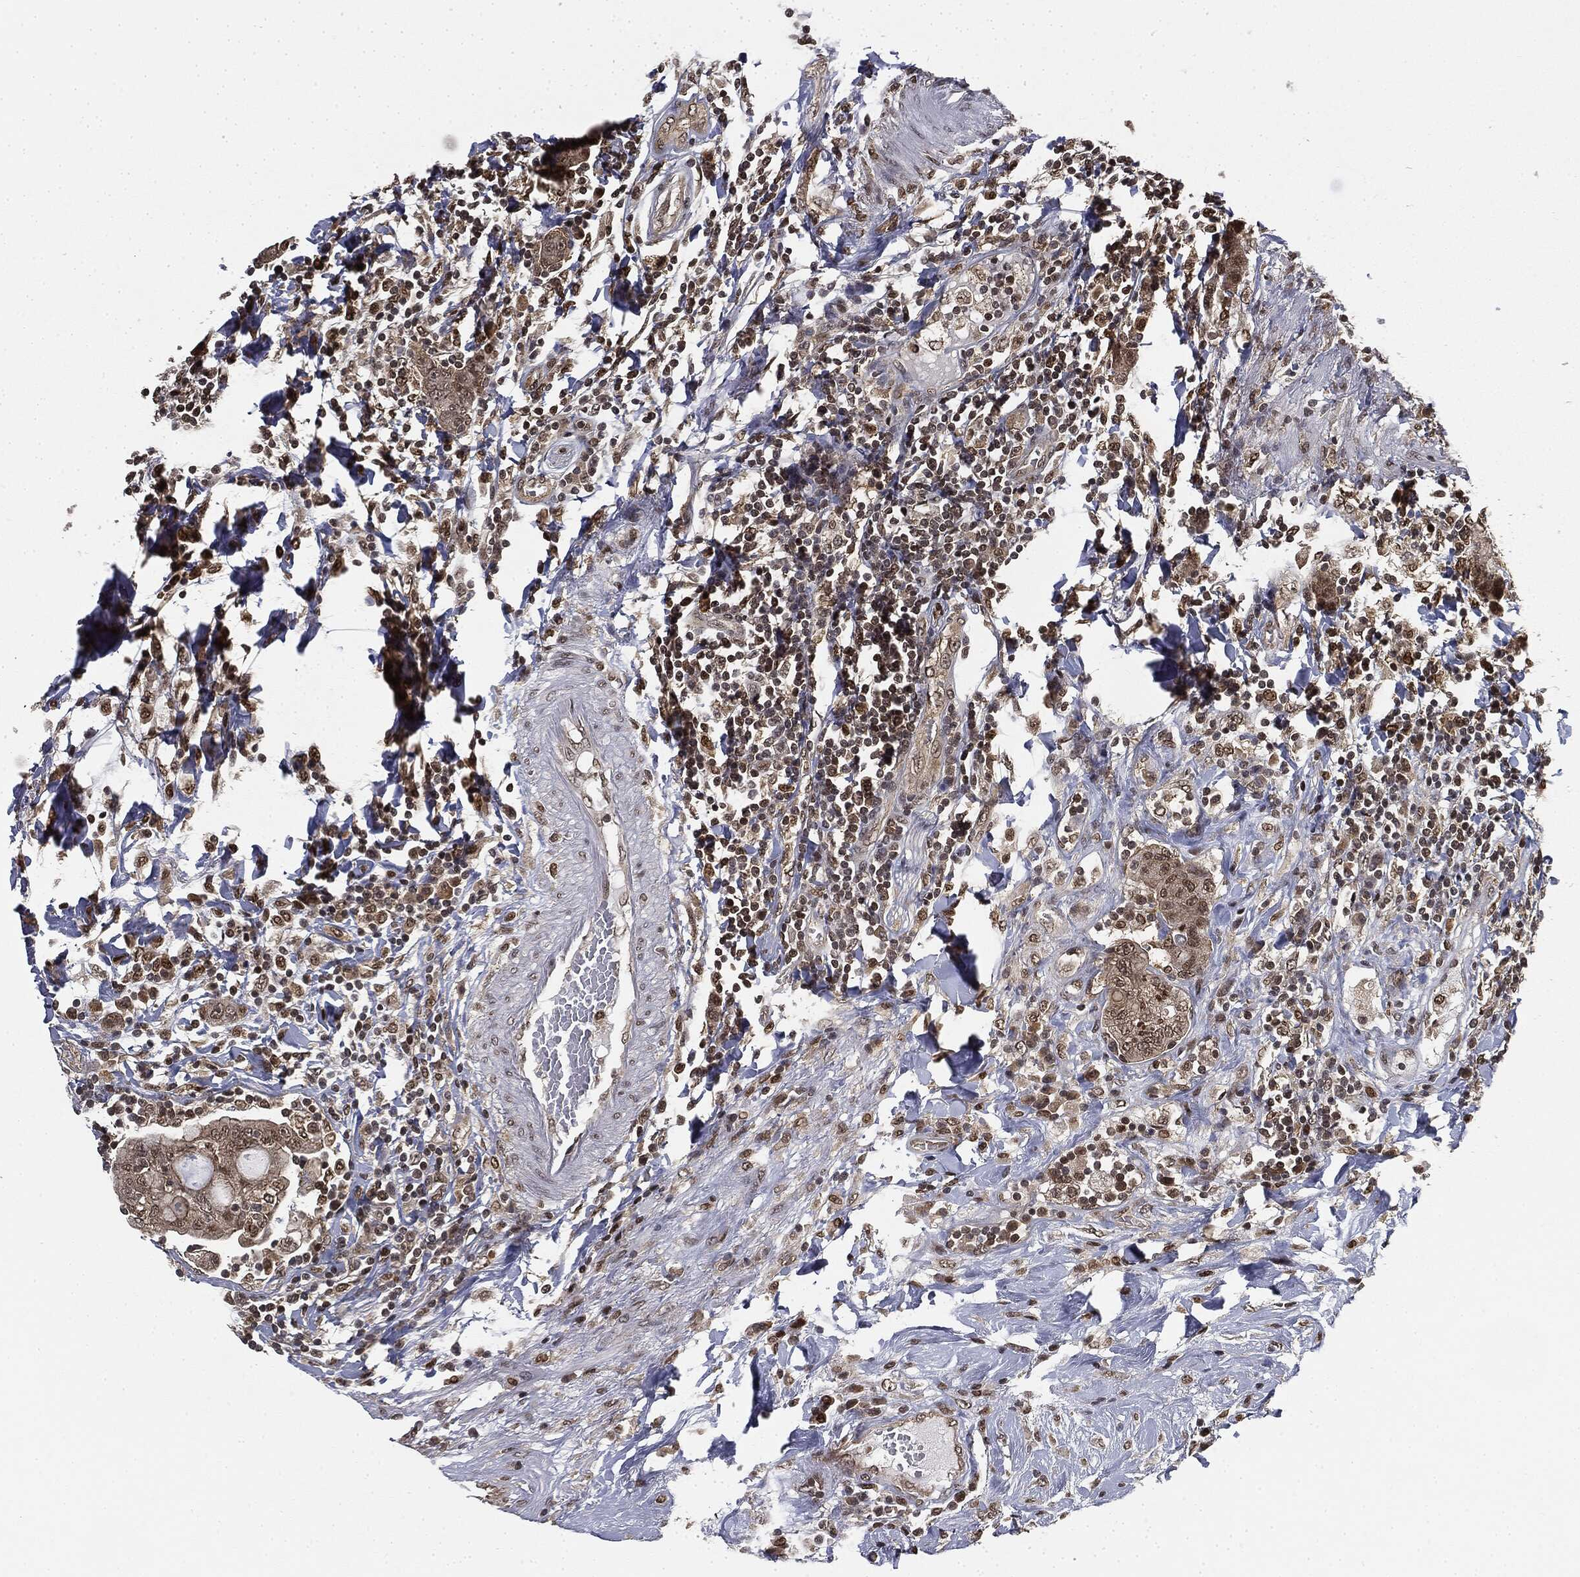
{"staining": {"intensity": "weak", "quantity": "25%-75%", "location": "cytoplasmic/membranous,nuclear"}, "tissue": "colorectal cancer", "cell_type": "Tumor cells", "image_type": "cancer", "snomed": [{"axis": "morphology", "description": "Adenocarcinoma, NOS"}, {"axis": "topography", "description": "Colon"}], "caption": "This is a micrograph of IHC staining of colorectal cancer, which shows weak staining in the cytoplasmic/membranous and nuclear of tumor cells.", "gene": "TBC1D22A", "patient": {"sex": "female", "age": 48}}